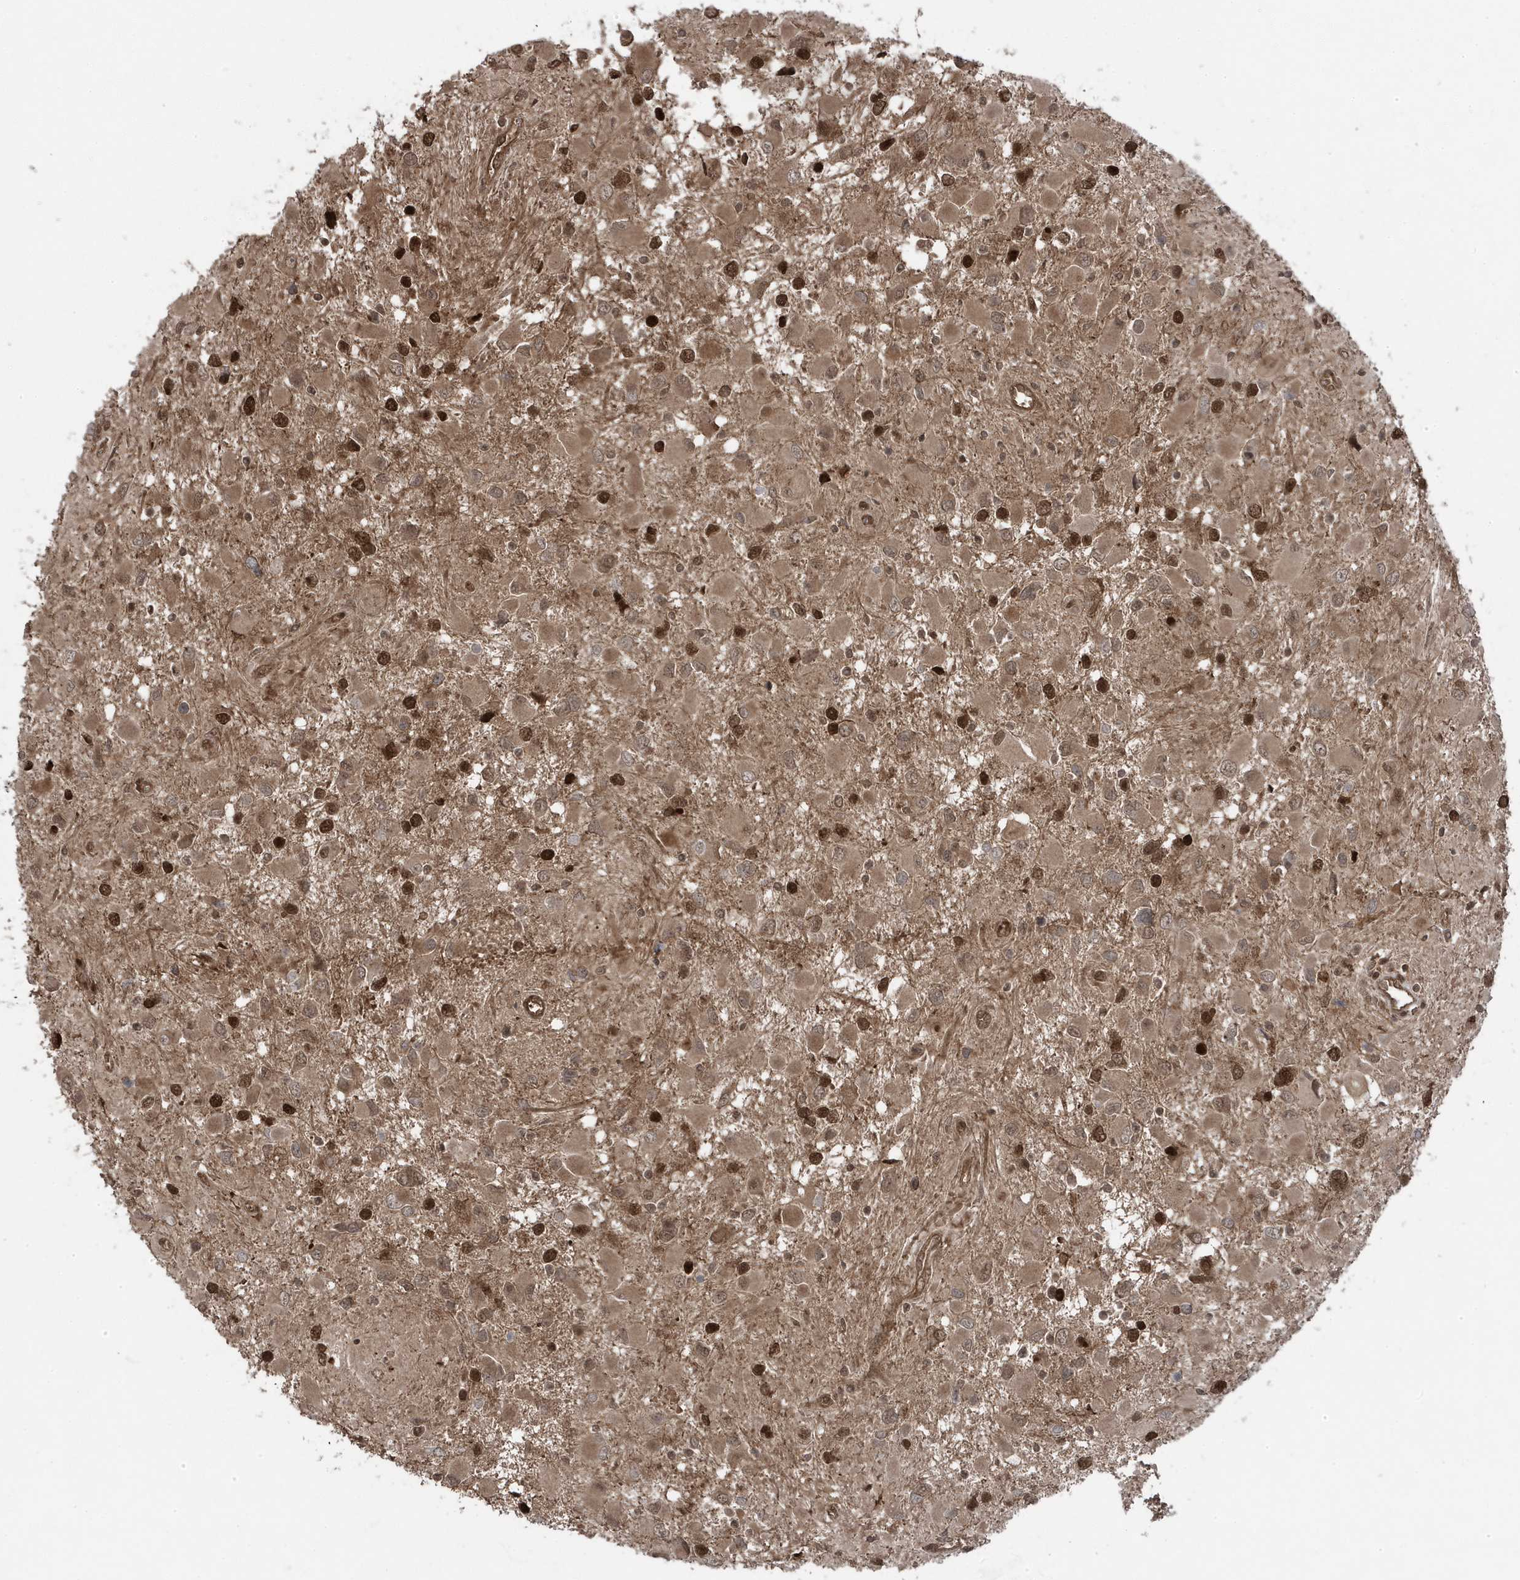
{"staining": {"intensity": "strong", "quantity": "<25%", "location": "cytoplasmic/membranous,nuclear"}, "tissue": "glioma", "cell_type": "Tumor cells", "image_type": "cancer", "snomed": [{"axis": "morphology", "description": "Glioma, malignant, High grade"}, {"axis": "topography", "description": "Brain"}], "caption": "An immunohistochemistry (IHC) photomicrograph of tumor tissue is shown. Protein staining in brown highlights strong cytoplasmic/membranous and nuclear positivity in glioma within tumor cells.", "gene": "MAPK1IP1L", "patient": {"sex": "male", "age": 53}}